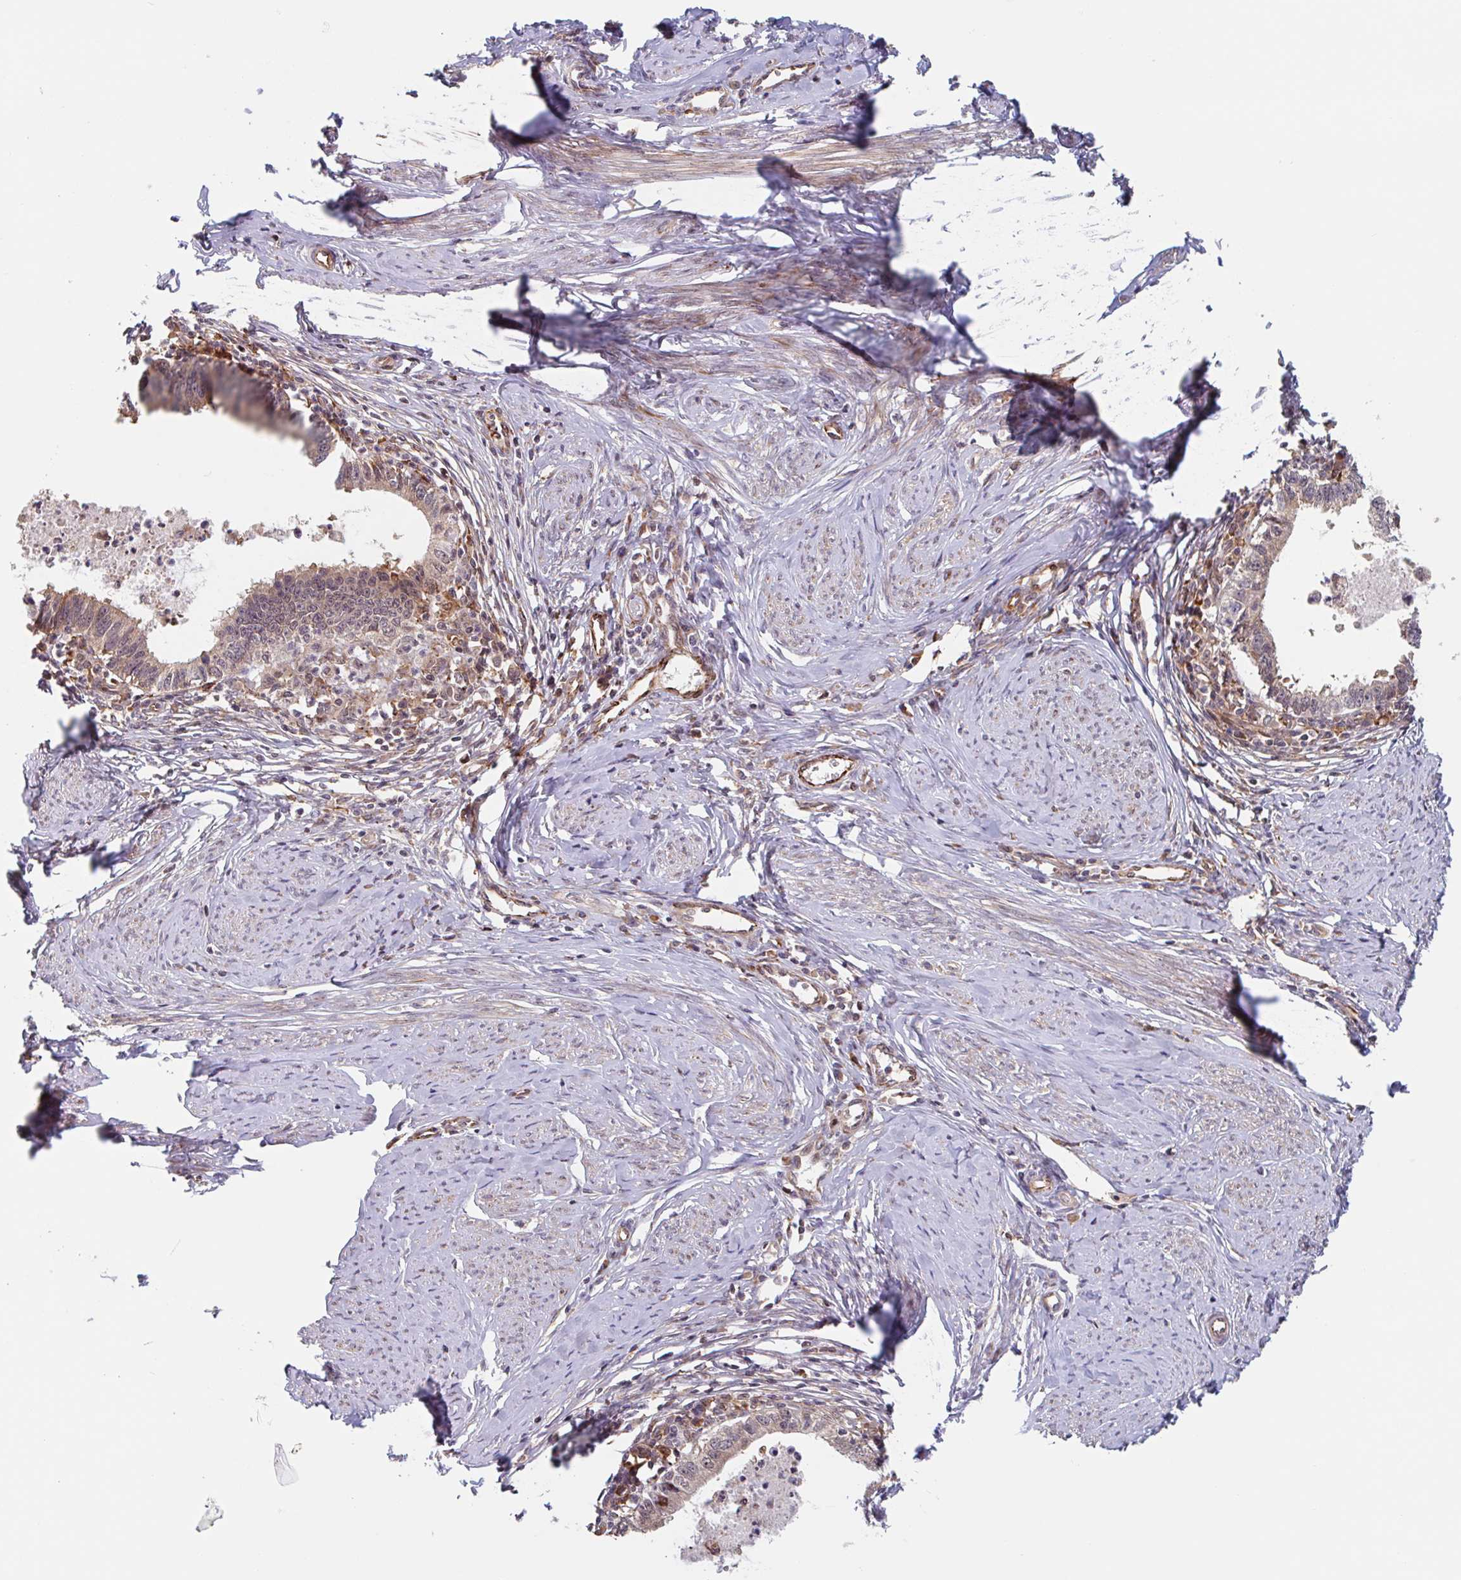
{"staining": {"intensity": "weak", "quantity": "25%-75%", "location": "nuclear"}, "tissue": "cervical cancer", "cell_type": "Tumor cells", "image_type": "cancer", "snomed": [{"axis": "morphology", "description": "Adenocarcinoma, NOS"}, {"axis": "topography", "description": "Cervix"}], "caption": "High-magnification brightfield microscopy of cervical adenocarcinoma stained with DAB (3,3'-diaminobenzidine) (brown) and counterstained with hematoxylin (blue). tumor cells exhibit weak nuclear expression is seen in about25%-75% of cells. The staining was performed using DAB, with brown indicating positive protein expression. Nuclei are stained blue with hematoxylin.", "gene": "NUB1", "patient": {"sex": "female", "age": 36}}